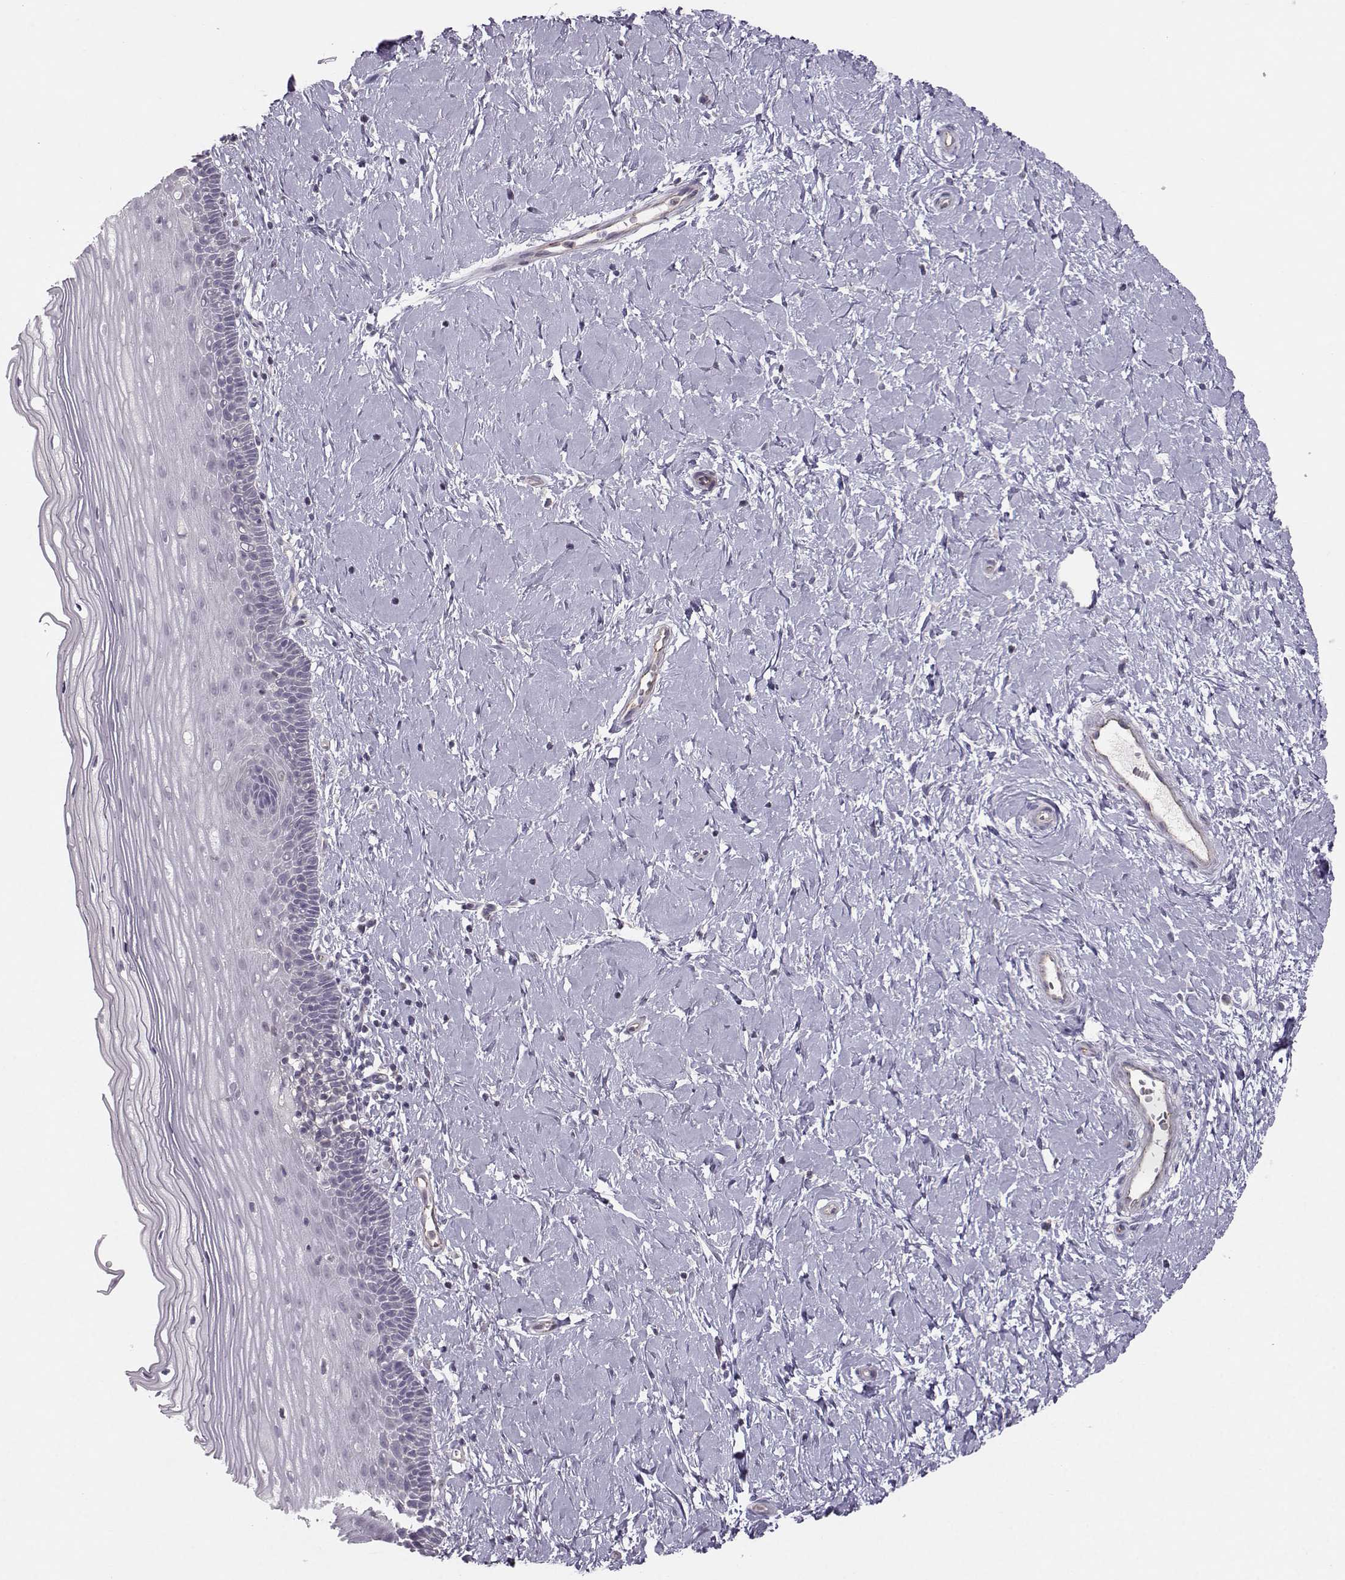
{"staining": {"intensity": "negative", "quantity": "none", "location": "none"}, "tissue": "cervix", "cell_type": "Glandular cells", "image_type": "normal", "snomed": [{"axis": "morphology", "description": "Normal tissue, NOS"}, {"axis": "topography", "description": "Cervix"}], "caption": "Immunohistochemical staining of normal human cervix demonstrates no significant expression in glandular cells.", "gene": "MAST1", "patient": {"sex": "female", "age": 37}}